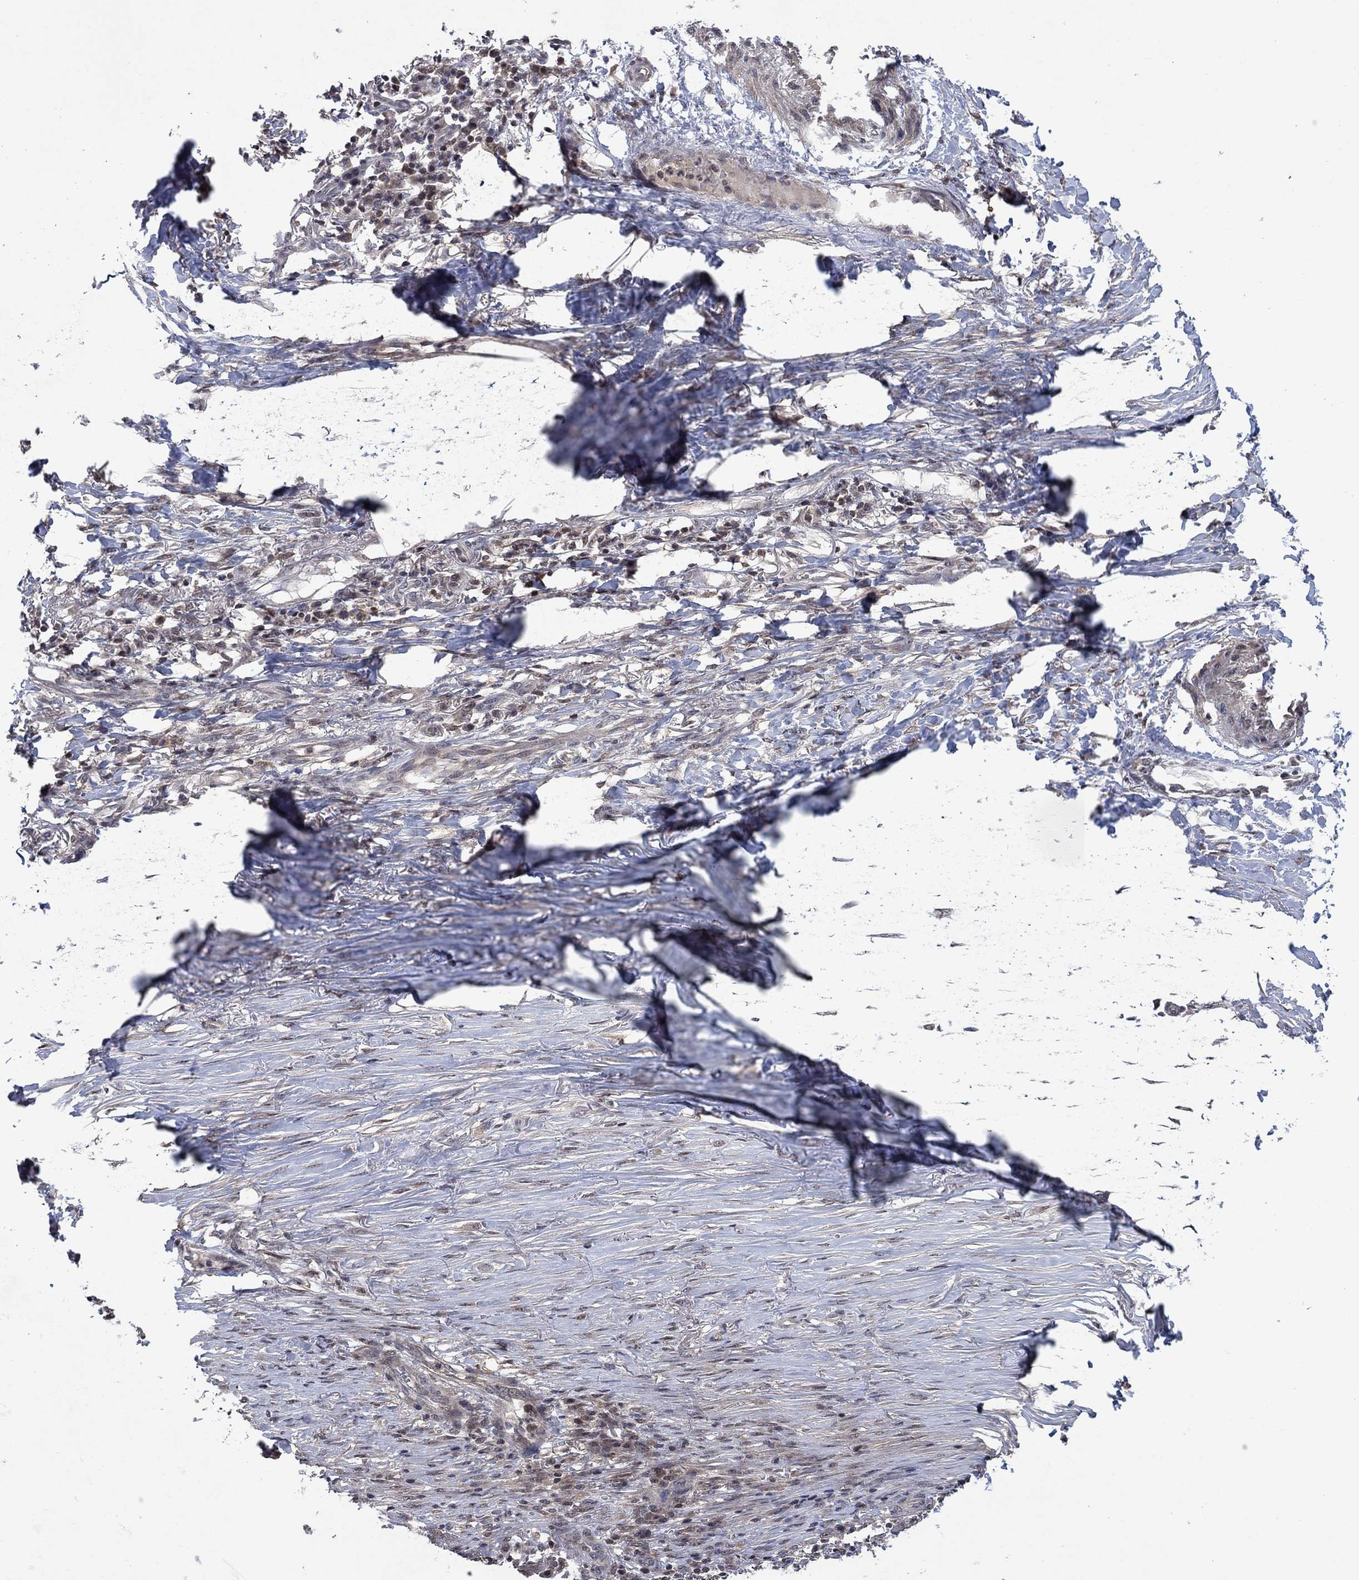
{"staining": {"intensity": "negative", "quantity": "none", "location": "none"}, "tissue": "skin cancer", "cell_type": "Tumor cells", "image_type": "cancer", "snomed": [{"axis": "morphology", "description": "Squamous cell carcinoma, NOS"}, {"axis": "topography", "description": "Skin"}], "caption": "Skin cancer stained for a protein using immunohistochemistry (IHC) displays no positivity tumor cells.", "gene": "IAH1", "patient": {"sex": "male", "age": 70}}